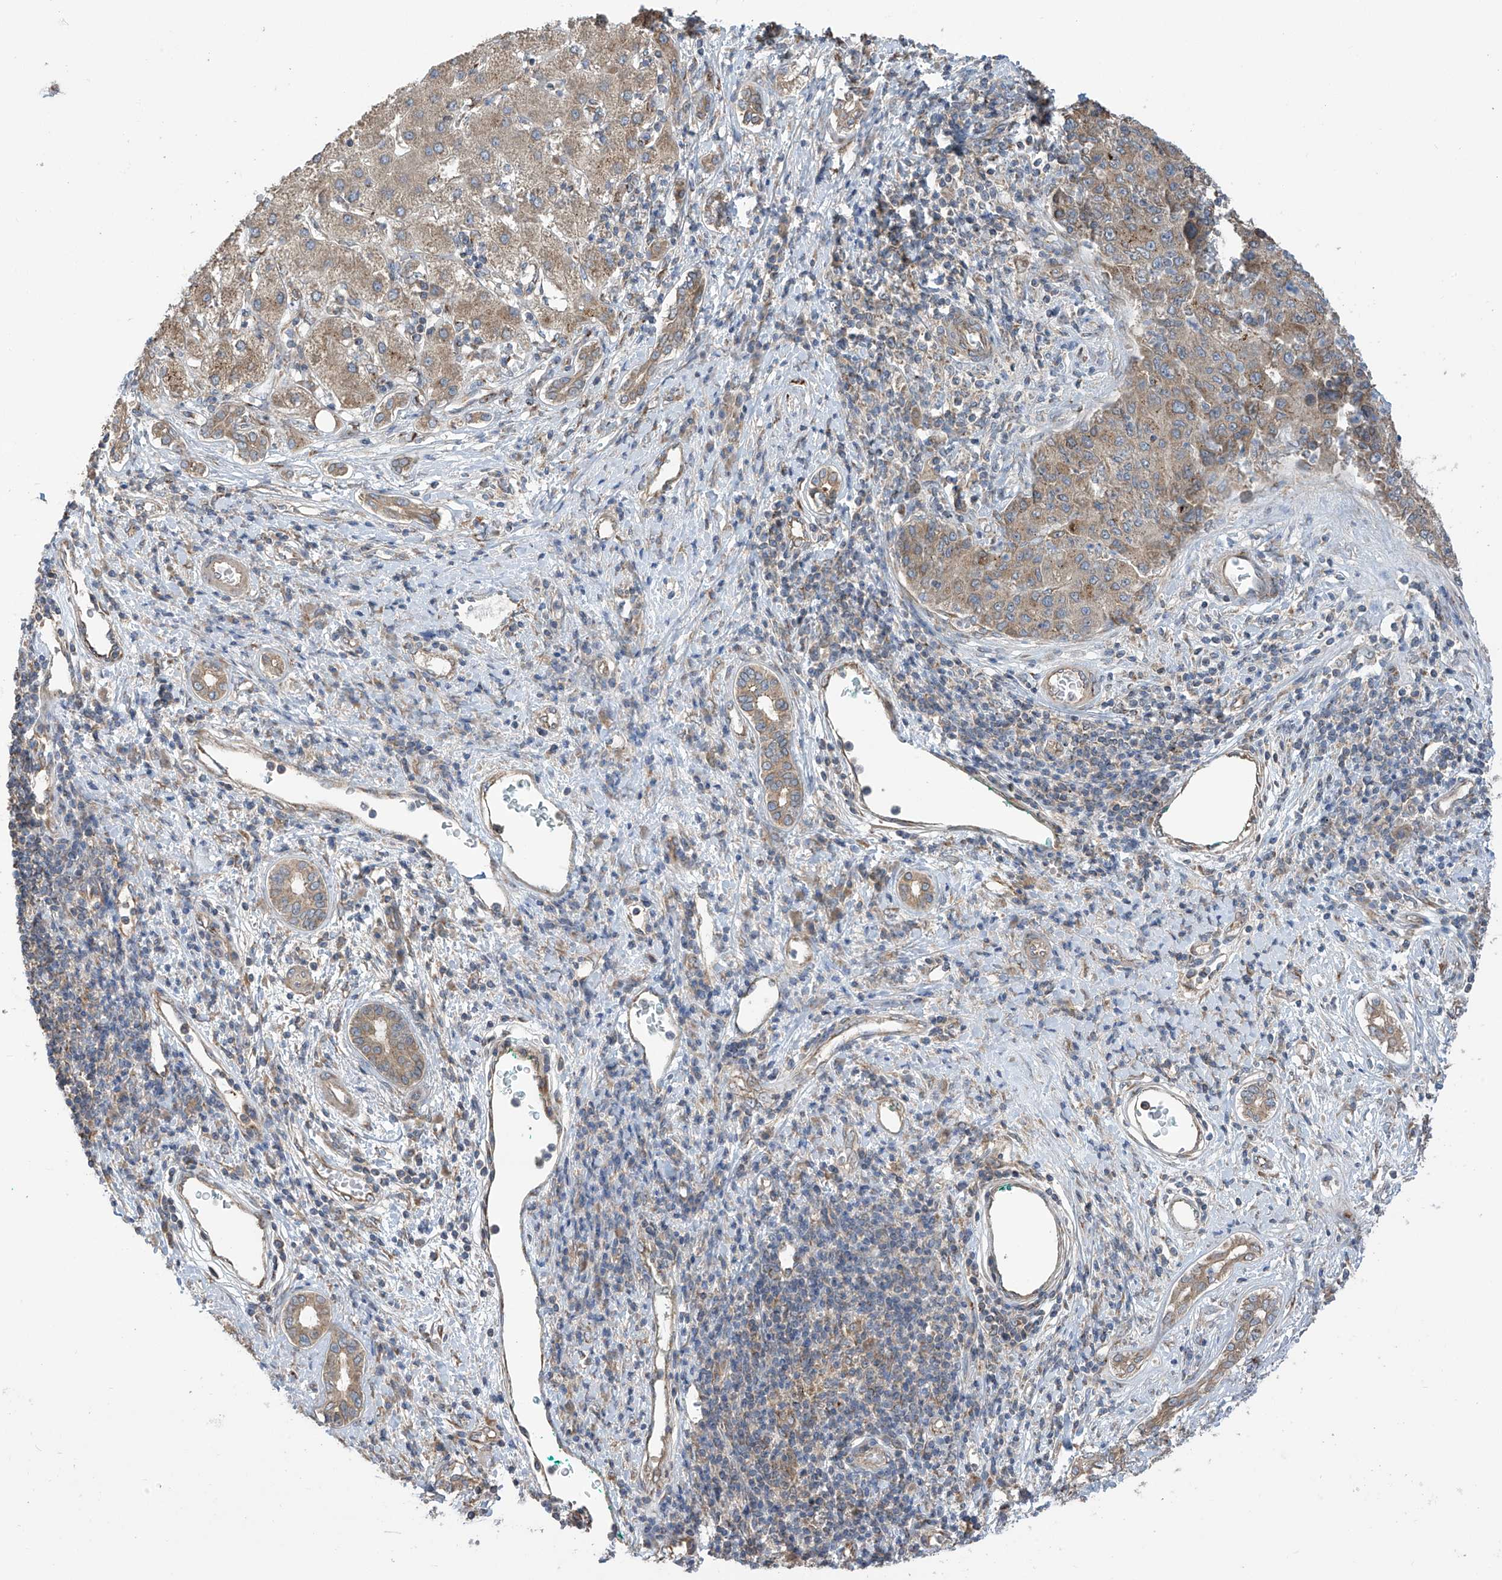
{"staining": {"intensity": "moderate", "quantity": ">75%", "location": "cytoplasmic/membranous"}, "tissue": "liver cancer", "cell_type": "Tumor cells", "image_type": "cancer", "snomed": [{"axis": "morphology", "description": "Carcinoma, Hepatocellular, NOS"}, {"axis": "topography", "description": "Liver"}], "caption": "Immunohistochemistry of hepatocellular carcinoma (liver) reveals medium levels of moderate cytoplasmic/membranous staining in about >75% of tumor cells.", "gene": "PNPT1", "patient": {"sex": "male", "age": 65}}